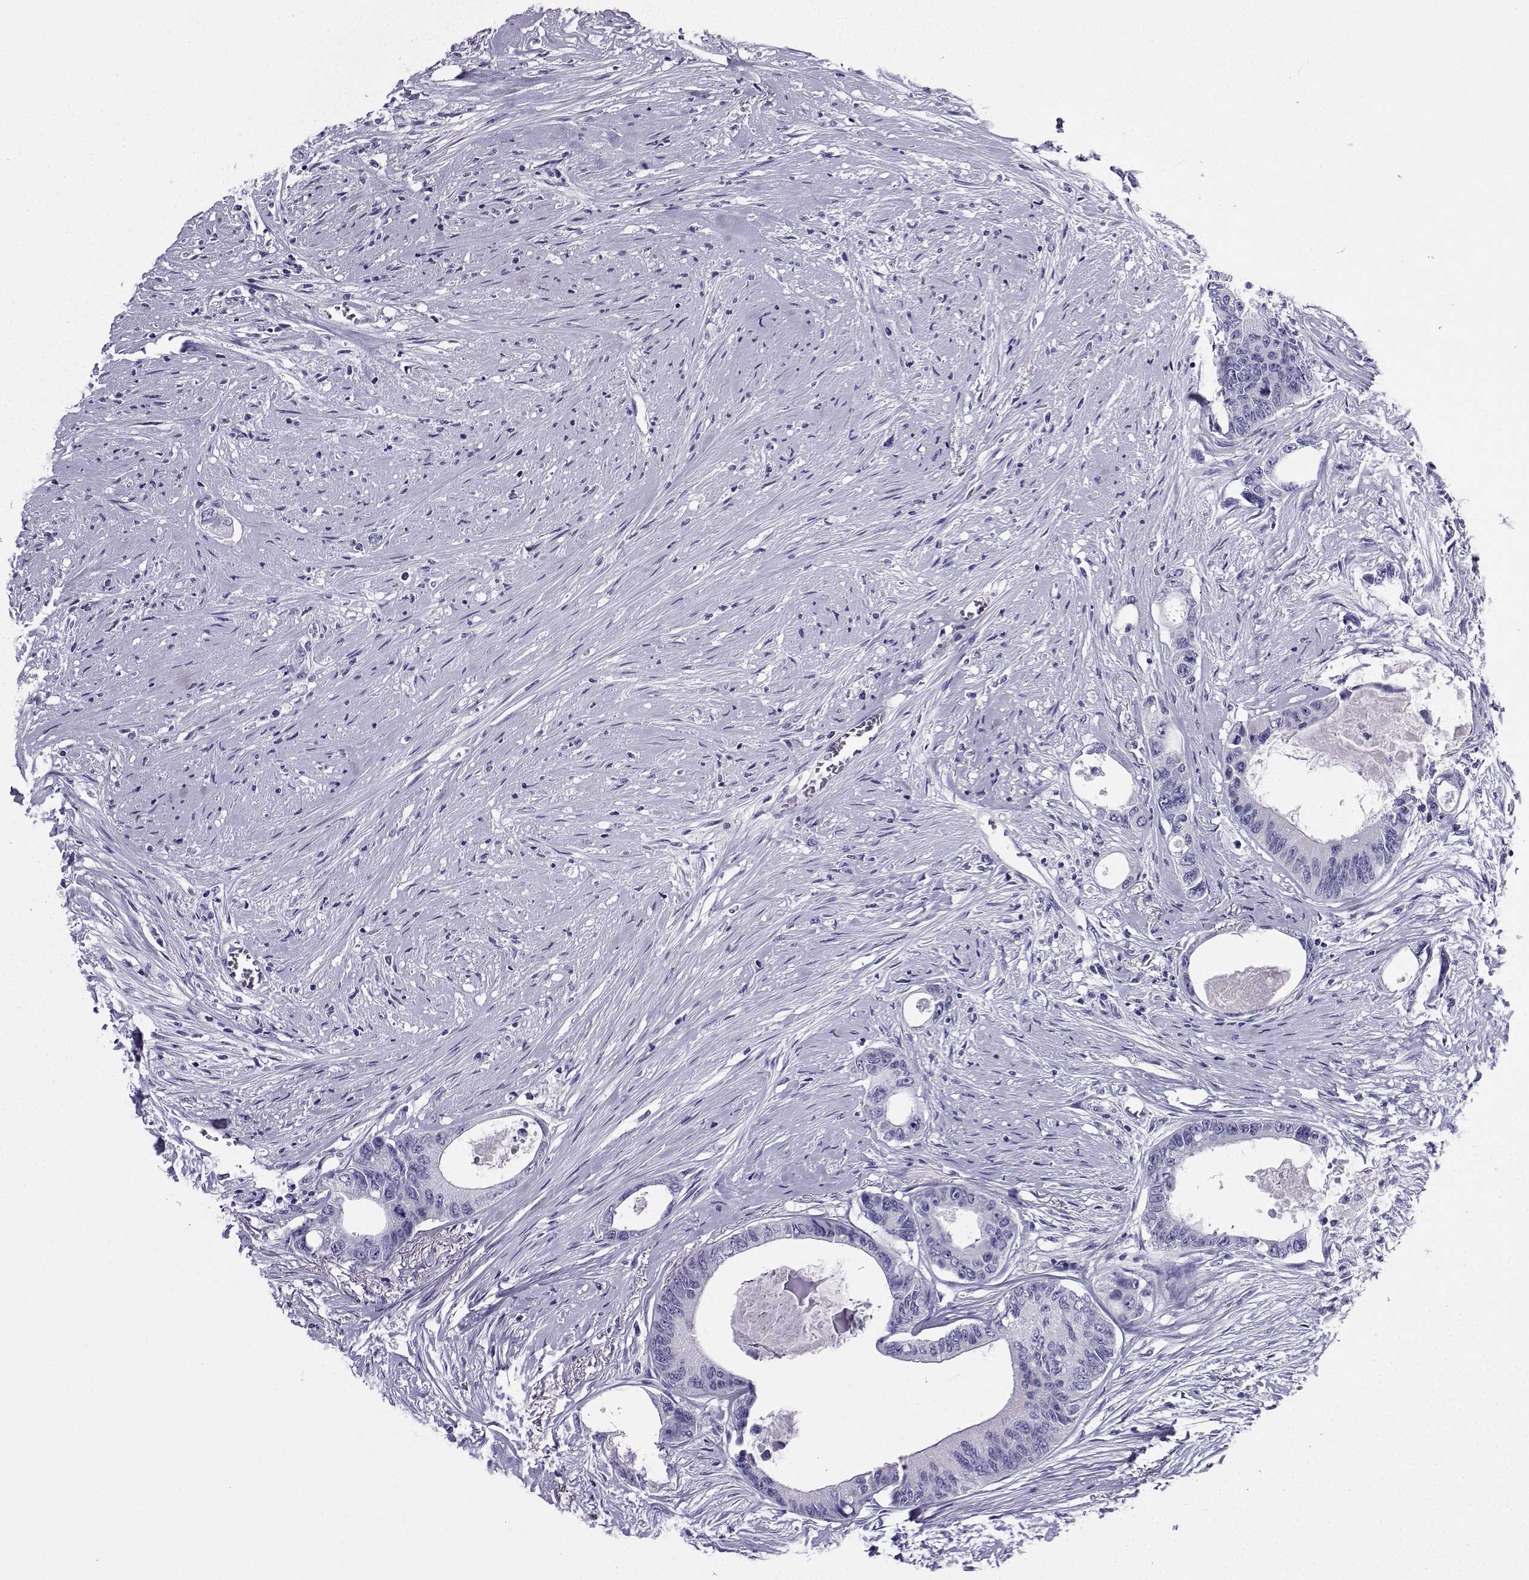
{"staining": {"intensity": "negative", "quantity": "none", "location": "none"}, "tissue": "colorectal cancer", "cell_type": "Tumor cells", "image_type": "cancer", "snomed": [{"axis": "morphology", "description": "Adenocarcinoma, NOS"}, {"axis": "topography", "description": "Rectum"}], "caption": "Tumor cells are negative for protein expression in human adenocarcinoma (colorectal). (DAB (3,3'-diaminobenzidine) IHC, high magnification).", "gene": "CD109", "patient": {"sex": "male", "age": 59}}